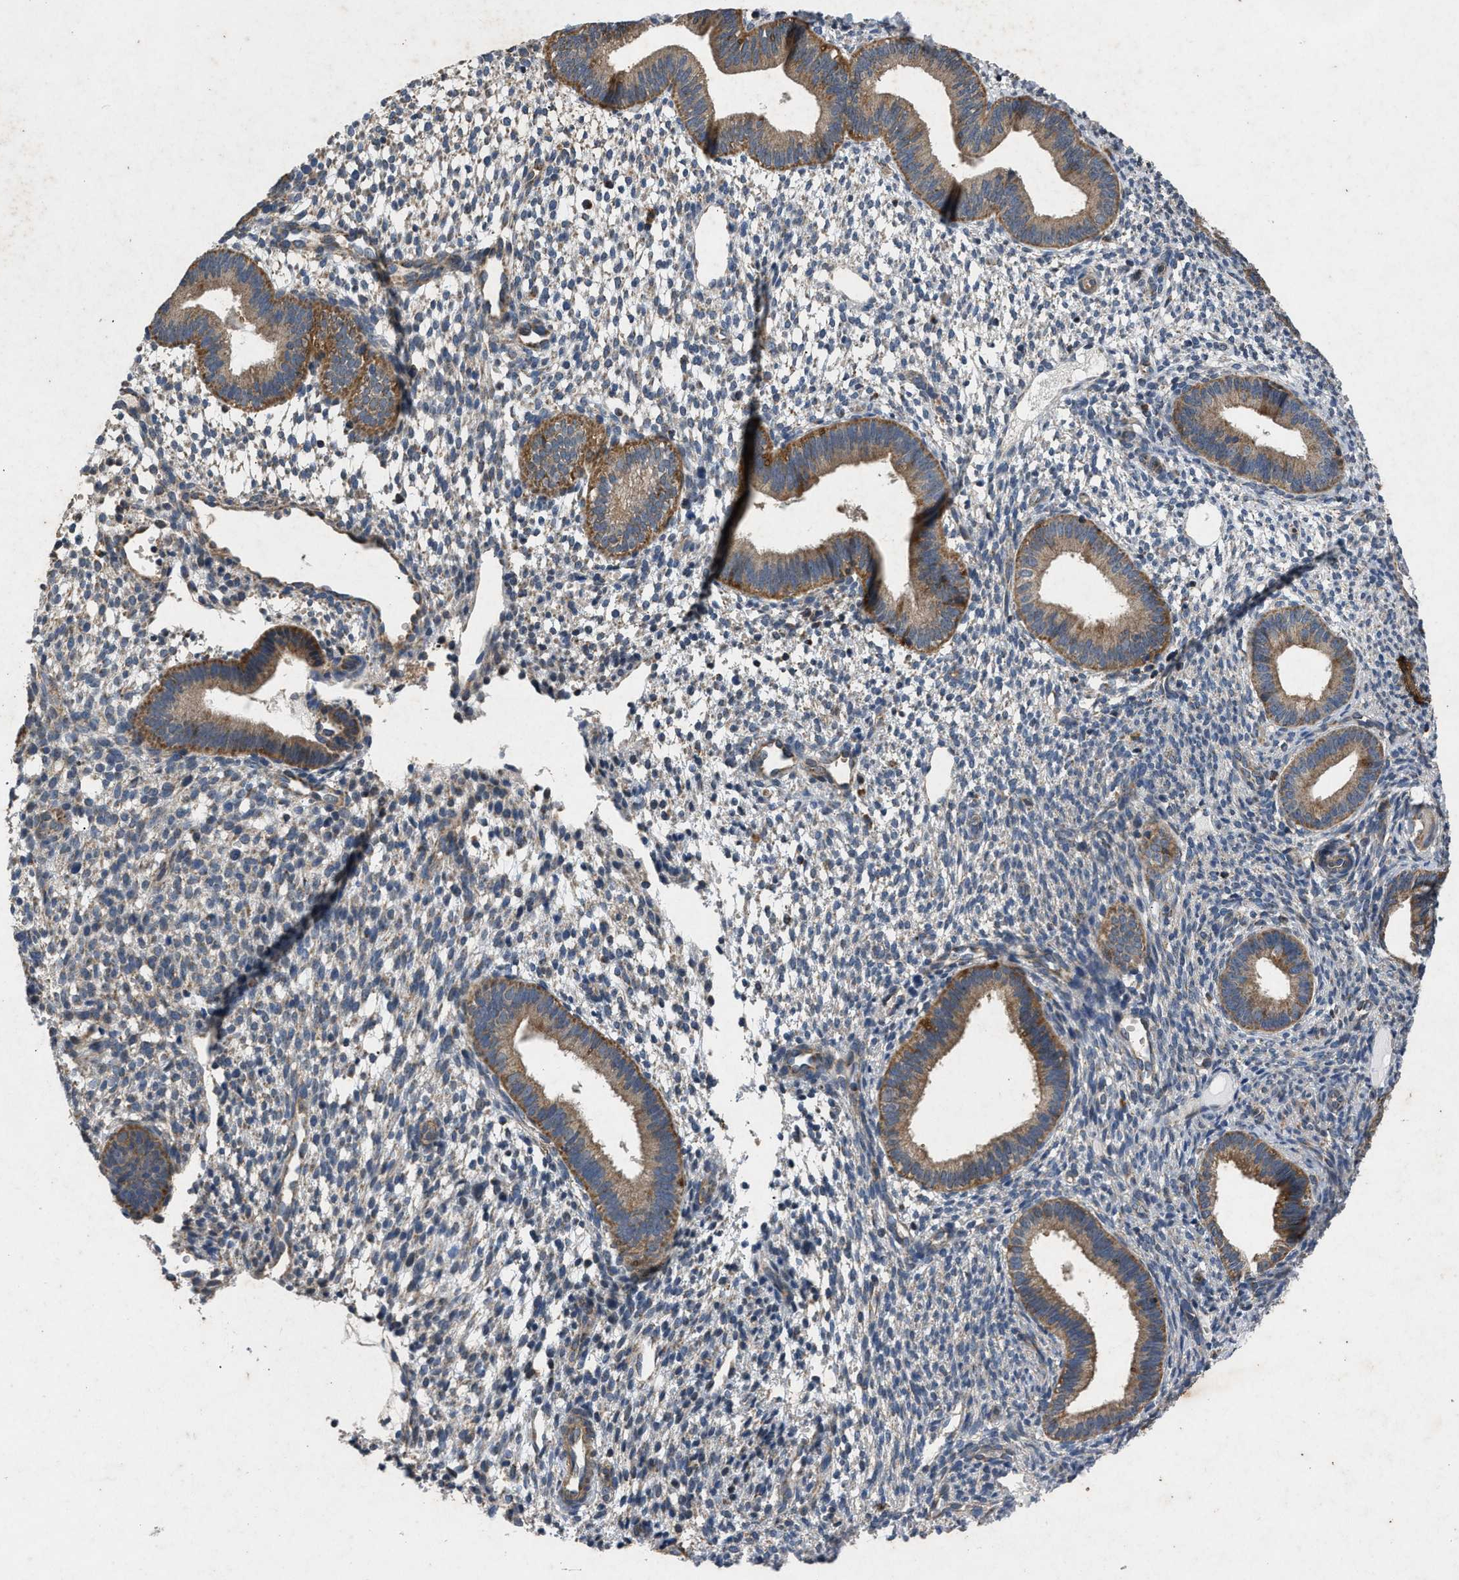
{"staining": {"intensity": "negative", "quantity": "none", "location": "none"}, "tissue": "endometrium", "cell_type": "Cells in endometrial stroma", "image_type": "normal", "snomed": [{"axis": "morphology", "description": "Normal tissue, NOS"}, {"axis": "topography", "description": "Endometrium"}], "caption": "The image demonstrates no staining of cells in endometrial stroma in benign endometrium. Brightfield microscopy of IHC stained with DAB (3,3'-diaminobenzidine) (brown) and hematoxylin (blue), captured at high magnification.", "gene": "PRKG2", "patient": {"sex": "female", "age": 46}}